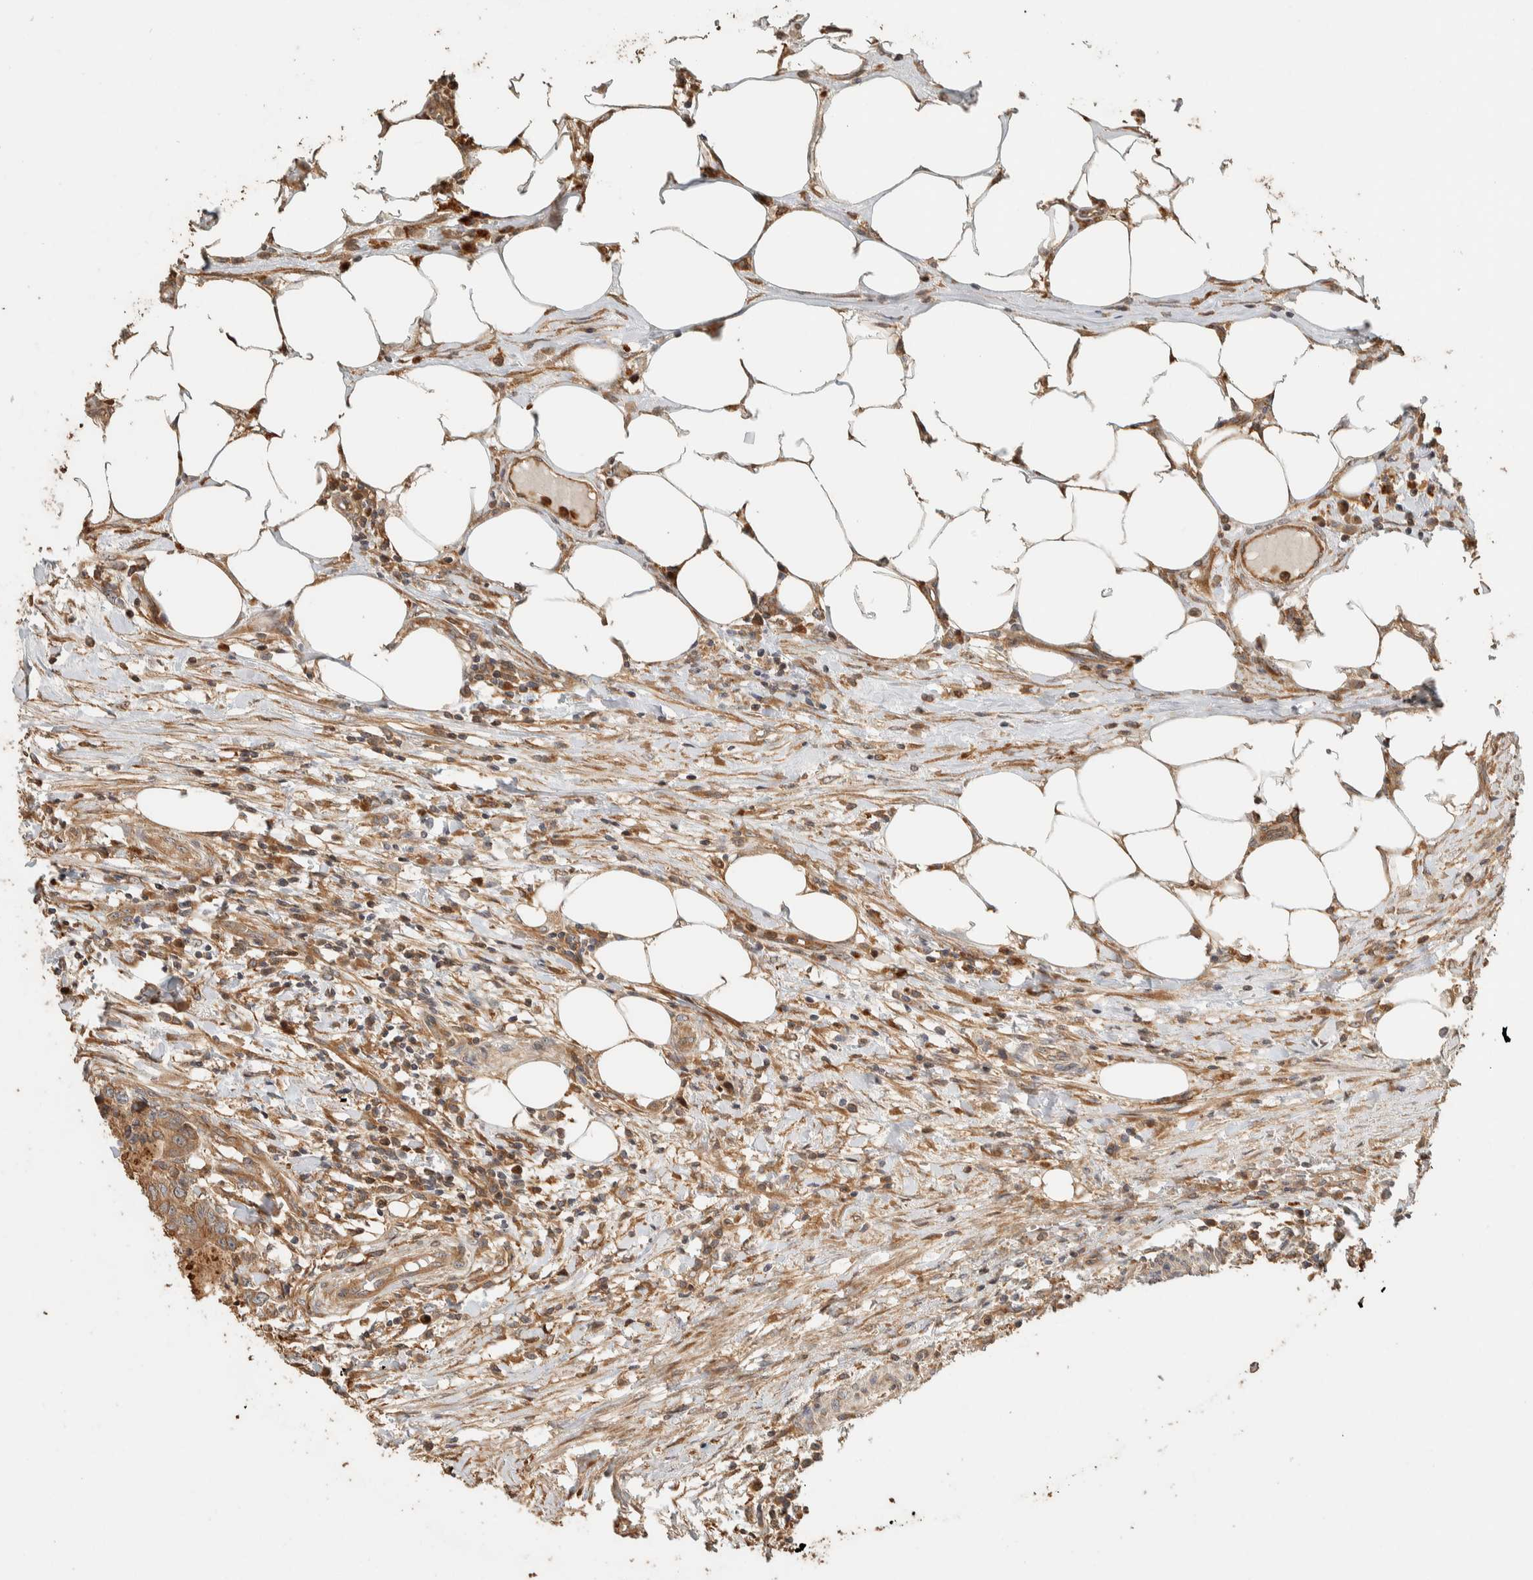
{"staining": {"intensity": "moderate", "quantity": ">75%", "location": "cytoplasmic/membranous"}, "tissue": "colorectal cancer", "cell_type": "Tumor cells", "image_type": "cancer", "snomed": [{"axis": "morphology", "description": "Adenocarcinoma, NOS"}, {"axis": "topography", "description": "Colon"}], "caption": "This is an image of immunohistochemistry staining of colorectal adenocarcinoma, which shows moderate positivity in the cytoplasmic/membranous of tumor cells.", "gene": "EXOC7", "patient": {"sex": "male", "age": 56}}